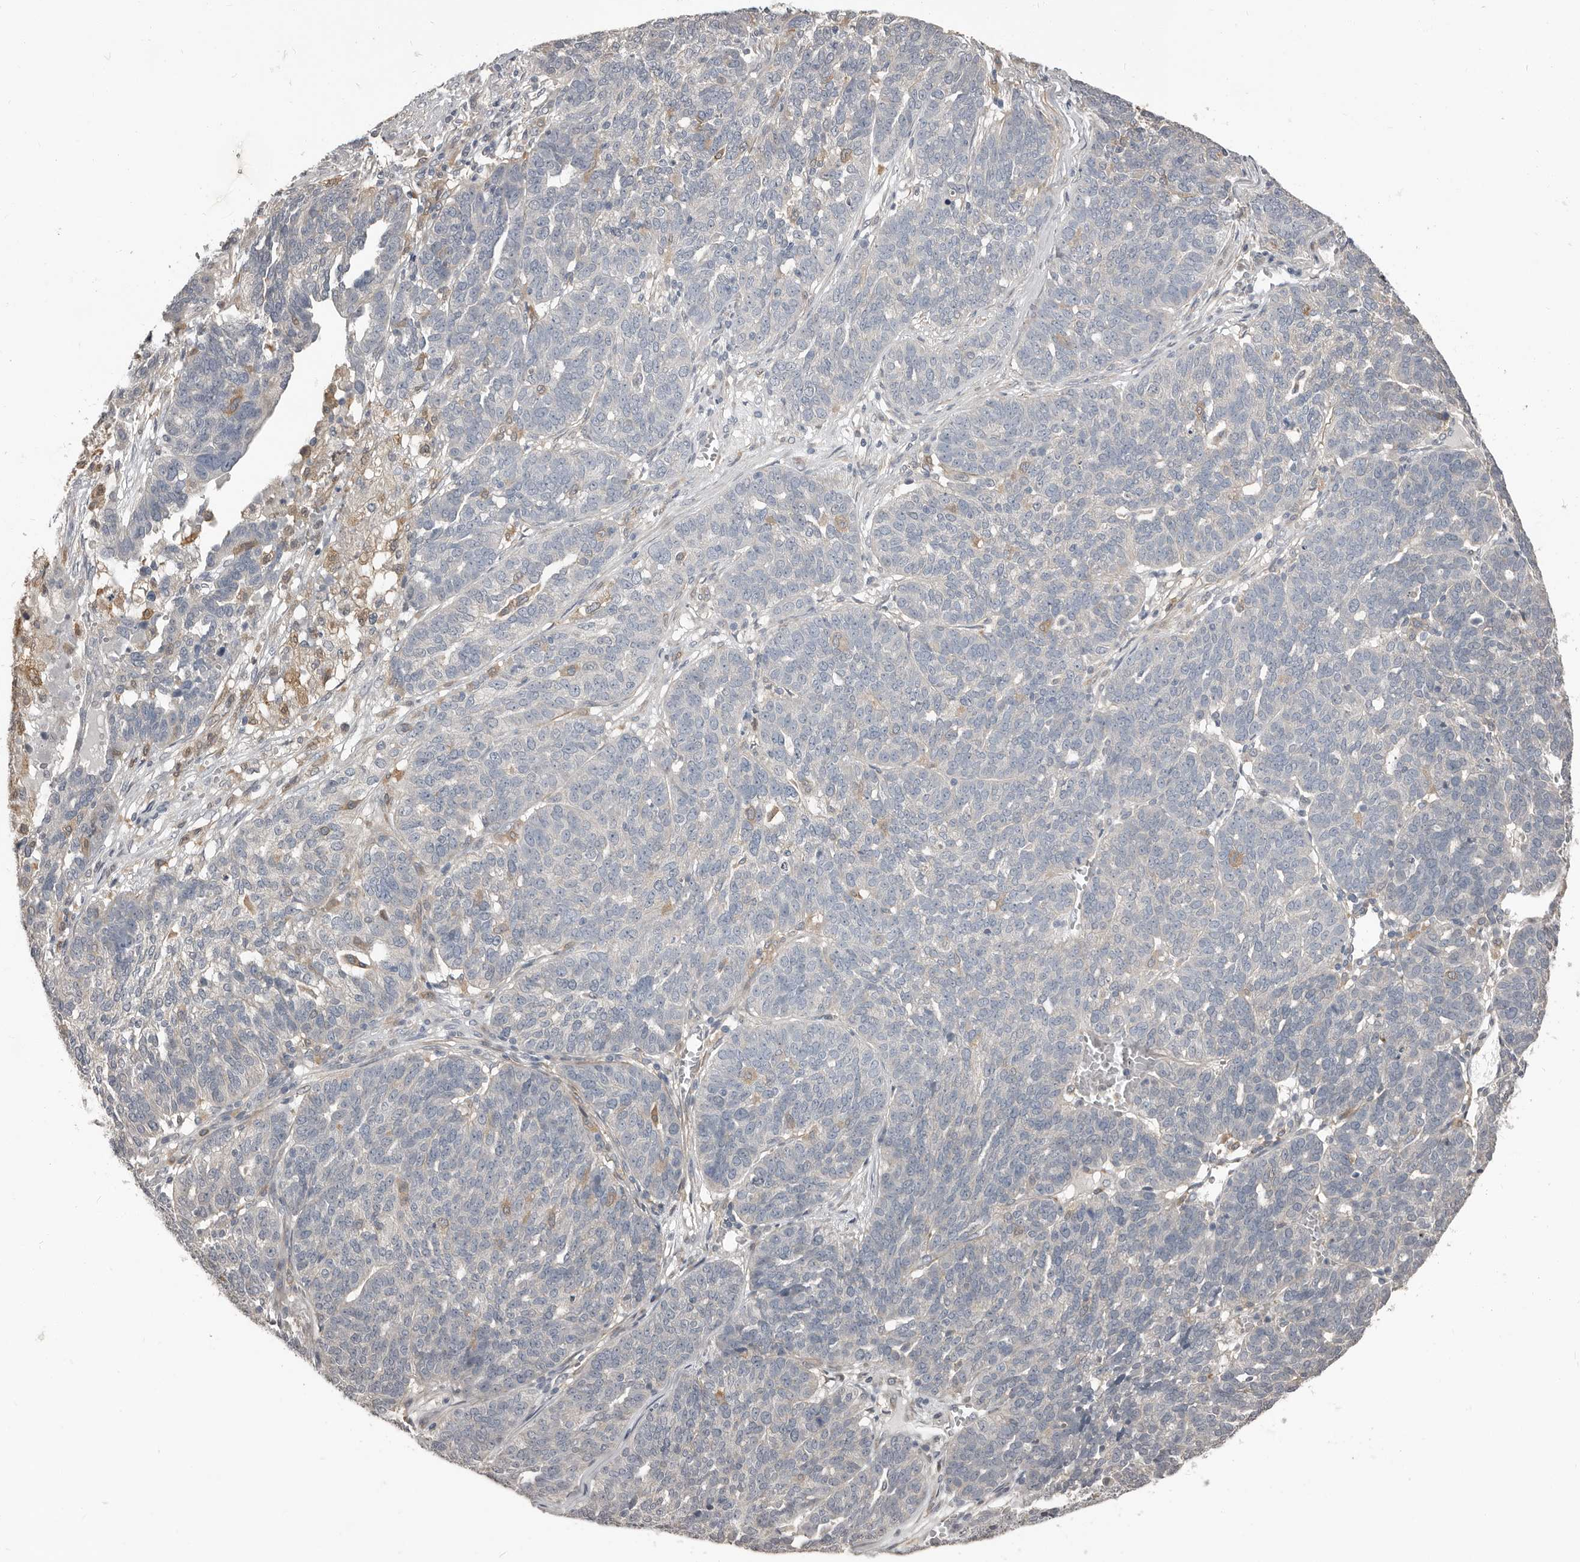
{"staining": {"intensity": "negative", "quantity": "none", "location": "none"}, "tissue": "ovarian cancer", "cell_type": "Tumor cells", "image_type": "cancer", "snomed": [{"axis": "morphology", "description": "Cystadenocarcinoma, serous, NOS"}, {"axis": "topography", "description": "Ovary"}], "caption": "Tumor cells are negative for brown protein staining in ovarian cancer.", "gene": "KCNJ8", "patient": {"sex": "female", "age": 59}}